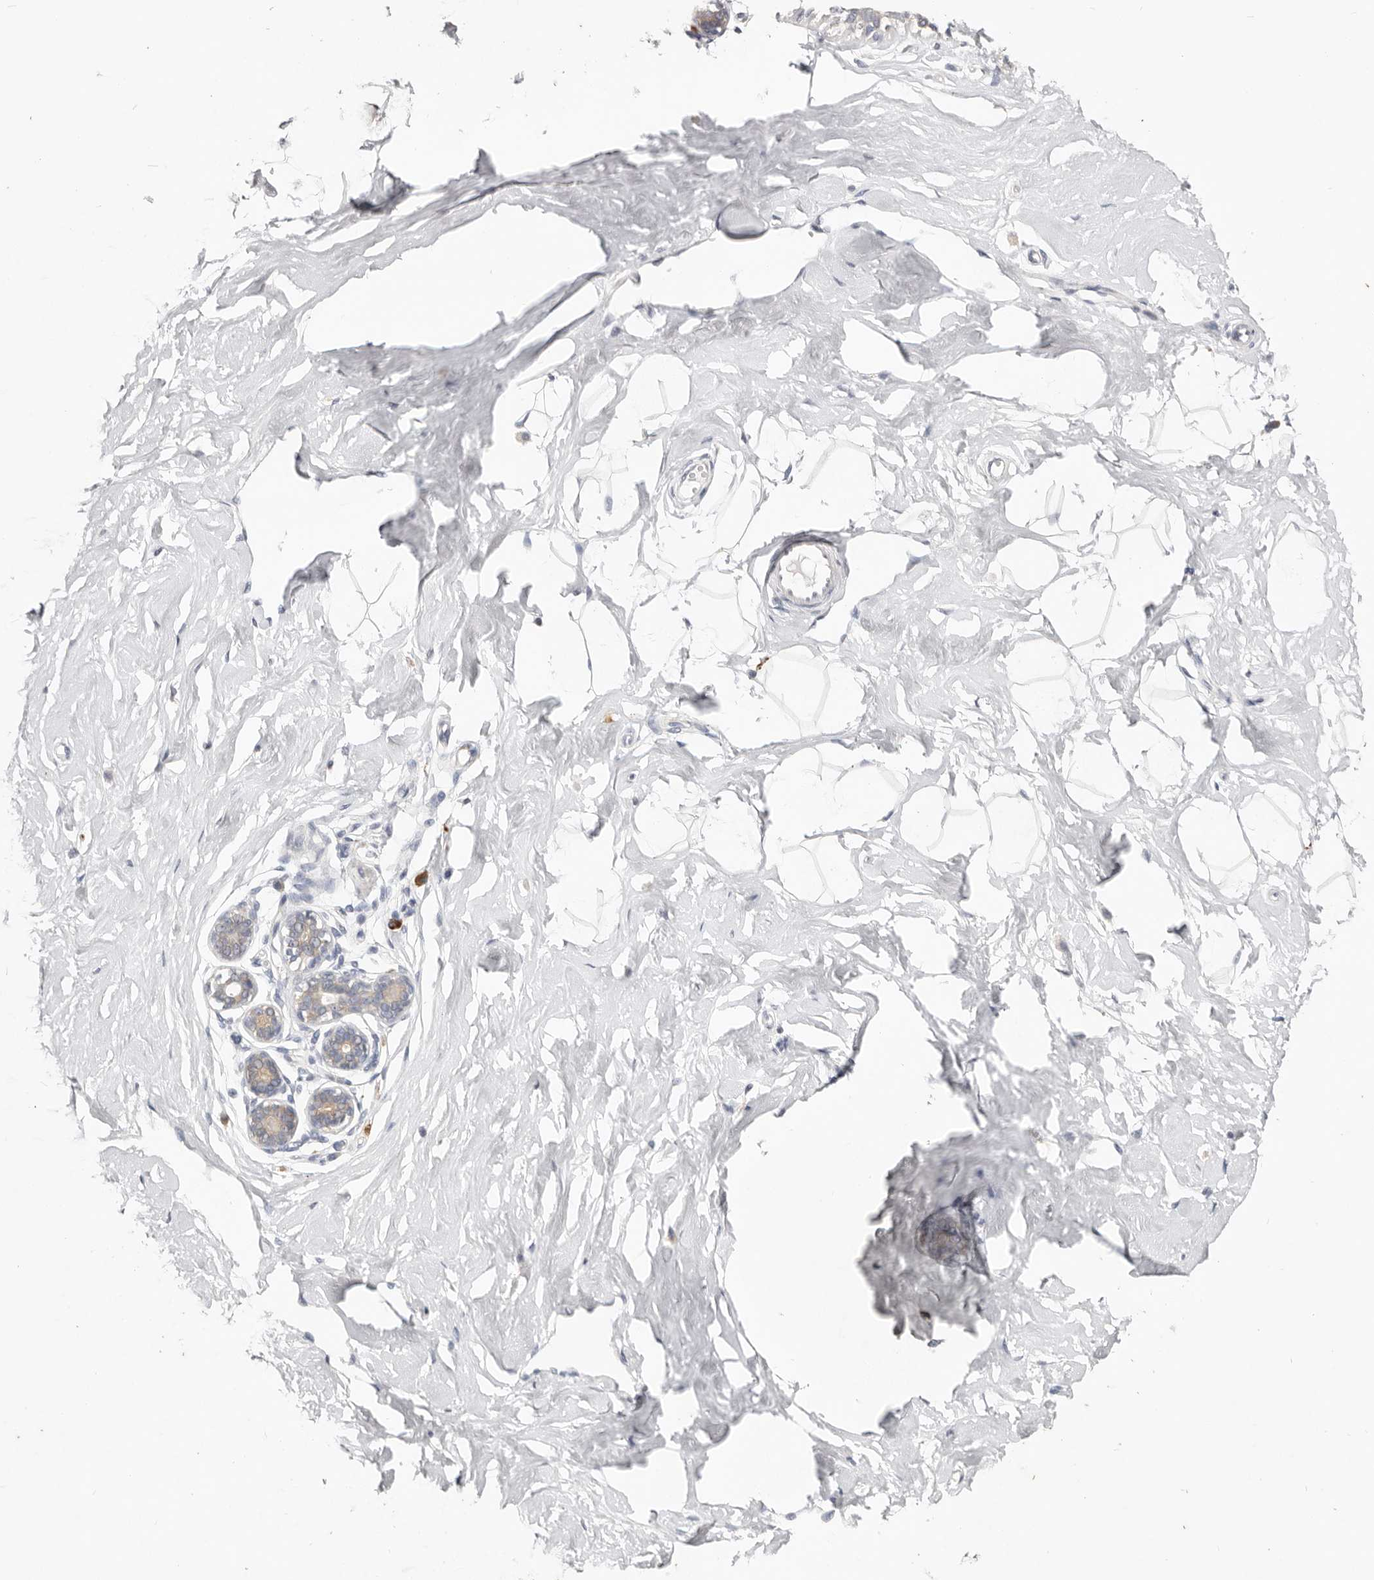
{"staining": {"intensity": "negative", "quantity": "none", "location": "none"}, "tissue": "breast", "cell_type": "Adipocytes", "image_type": "normal", "snomed": [{"axis": "morphology", "description": "Normal tissue, NOS"}, {"axis": "morphology", "description": "Adenoma, NOS"}, {"axis": "topography", "description": "Breast"}], "caption": "Immunohistochemical staining of normal breast demonstrates no significant expression in adipocytes. (Brightfield microscopy of DAB (3,3'-diaminobenzidine) IHC at high magnification).", "gene": "WDR77", "patient": {"sex": "female", "age": 23}}